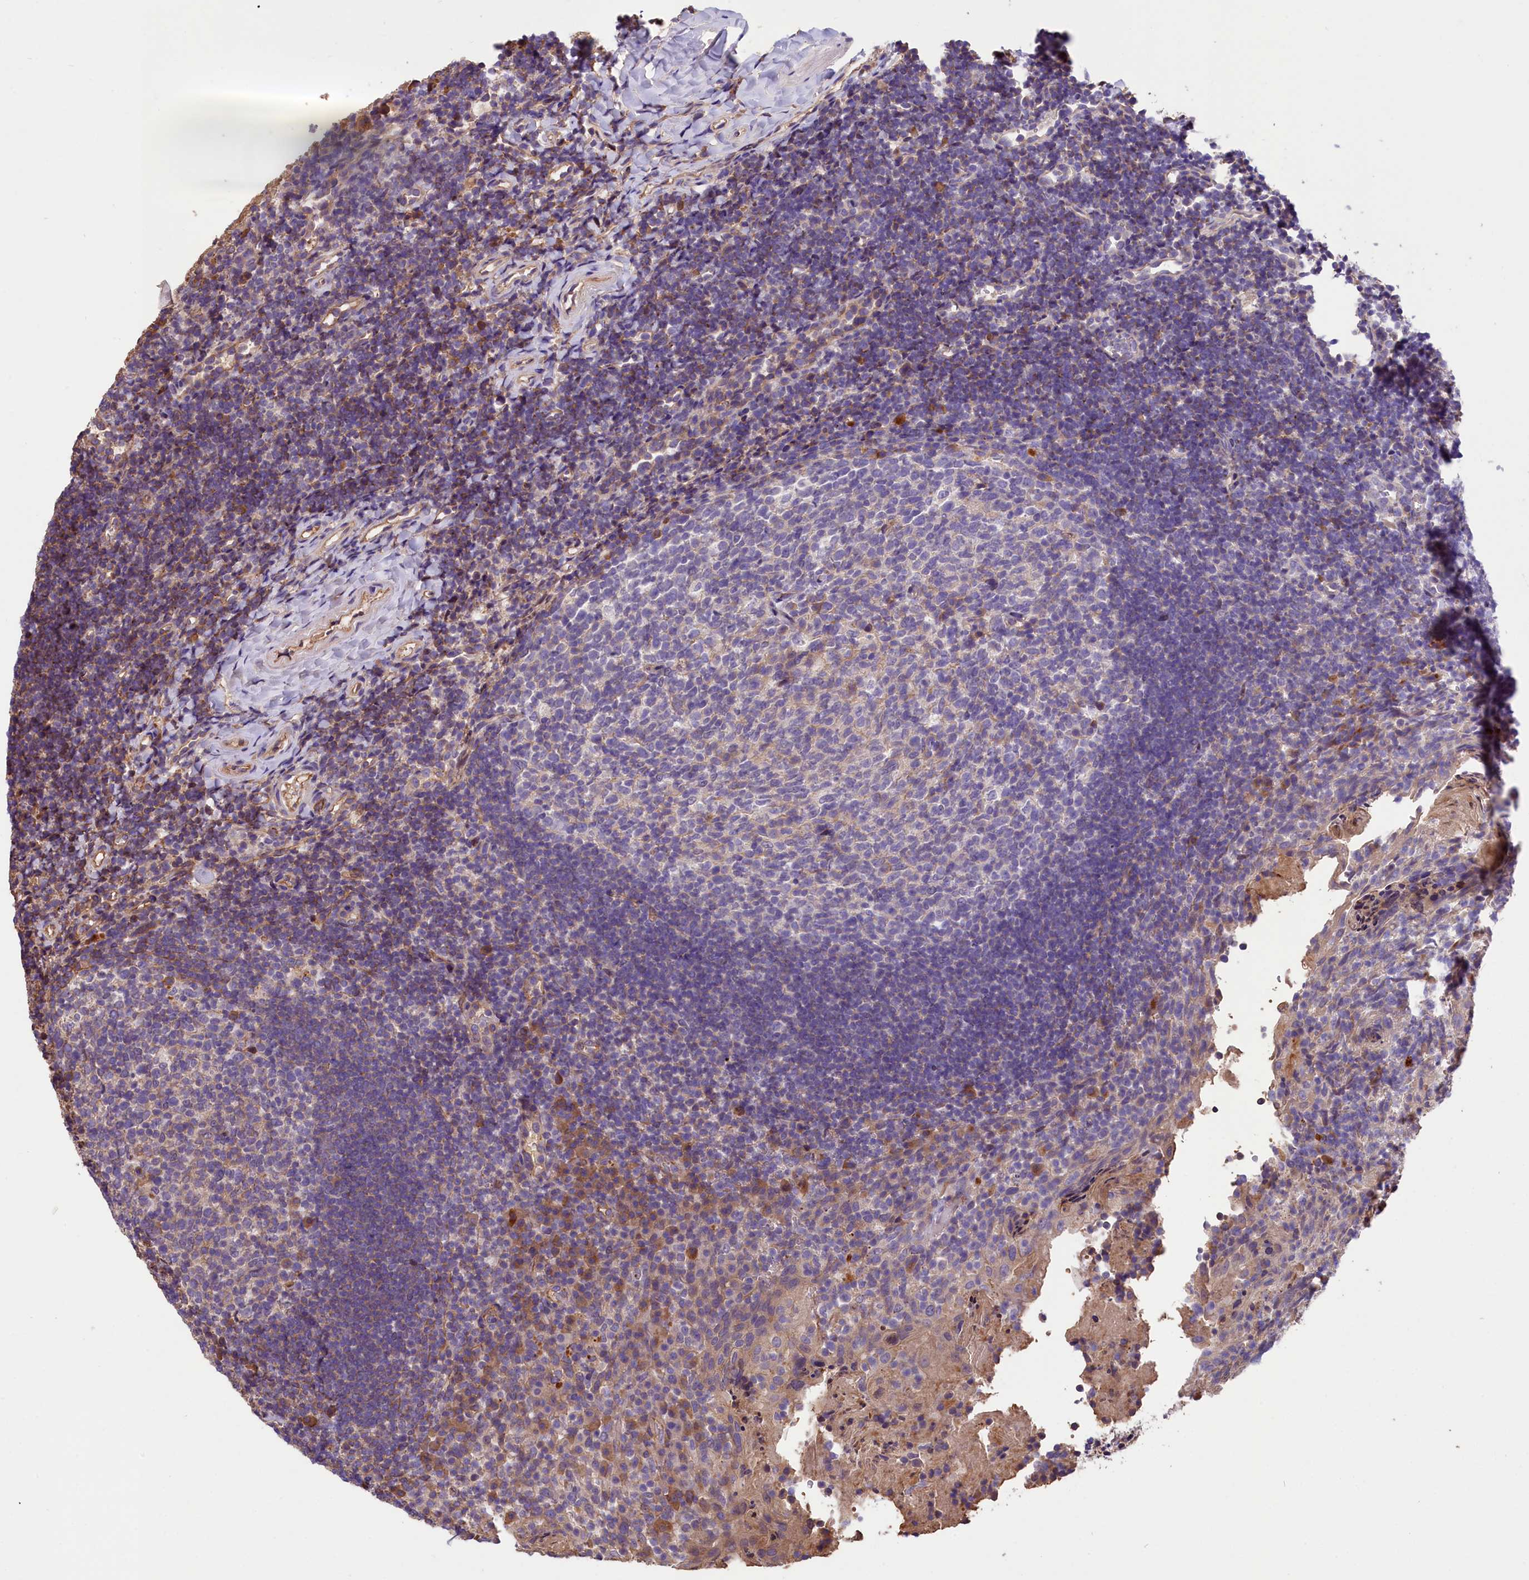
{"staining": {"intensity": "negative", "quantity": "none", "location": "none"}, "tissue": "tonsil", "cell_type": "Germinal center cells", "image_type": "normal", "snomed": [{"axis": "morphology", "description": "Normal tissue, NOS"}, {"axis": "topography", "description": "Tonsil"}], "caption": "High magnification brightfield microscopy of benign tonsil stained with DAB (3,3'-diaminobenzidine) (brown) and counterstained with hematoxylin (blue): germinal center cells show no significant expression.", "gene": "ERMARD", "patient": {"sex": "female", "age": 10}}